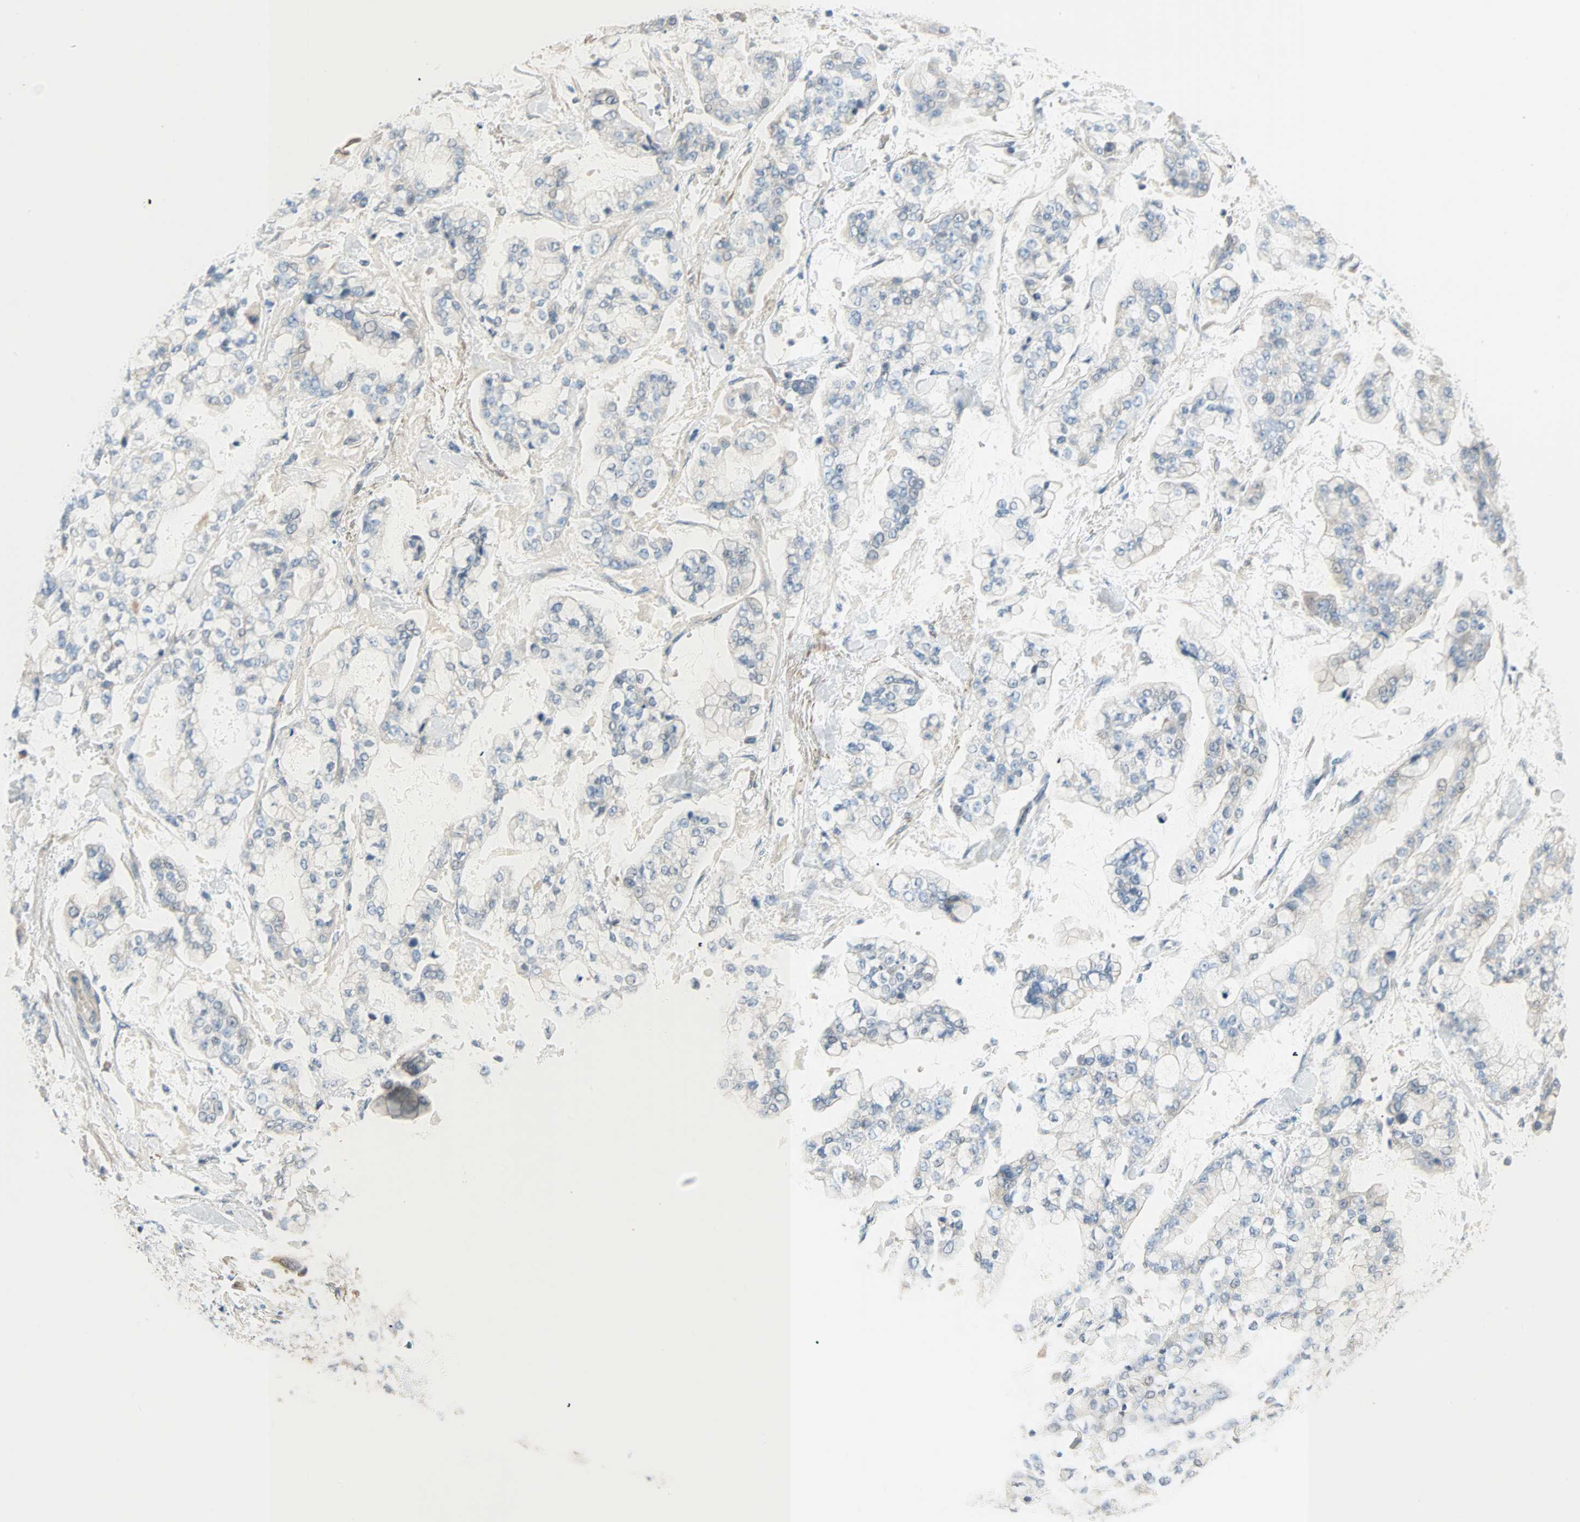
{"staining": {"intensity": "negative", "quantity": "none", "location": "none"}, "tissue": "stomach cancer", "cell_type": "Tumor cells", "image_type": "cancer", "snomed": [{"axis": "morphology", "description": "Normal tissue, NOS"}, {"axis": "morphology", "description": "Adenocarcinoma, NOS"}, {"axis": "topography", "description": "Stomach, upper"}, {"axis": "topography", "description": "Stomach"}], "caption": "Protein analysis of stomach adenocarcinoma reveals no significant staining in tumor cells.", "gene": "ACVRL1", "patient": {"sex": "male", "age": 76}}